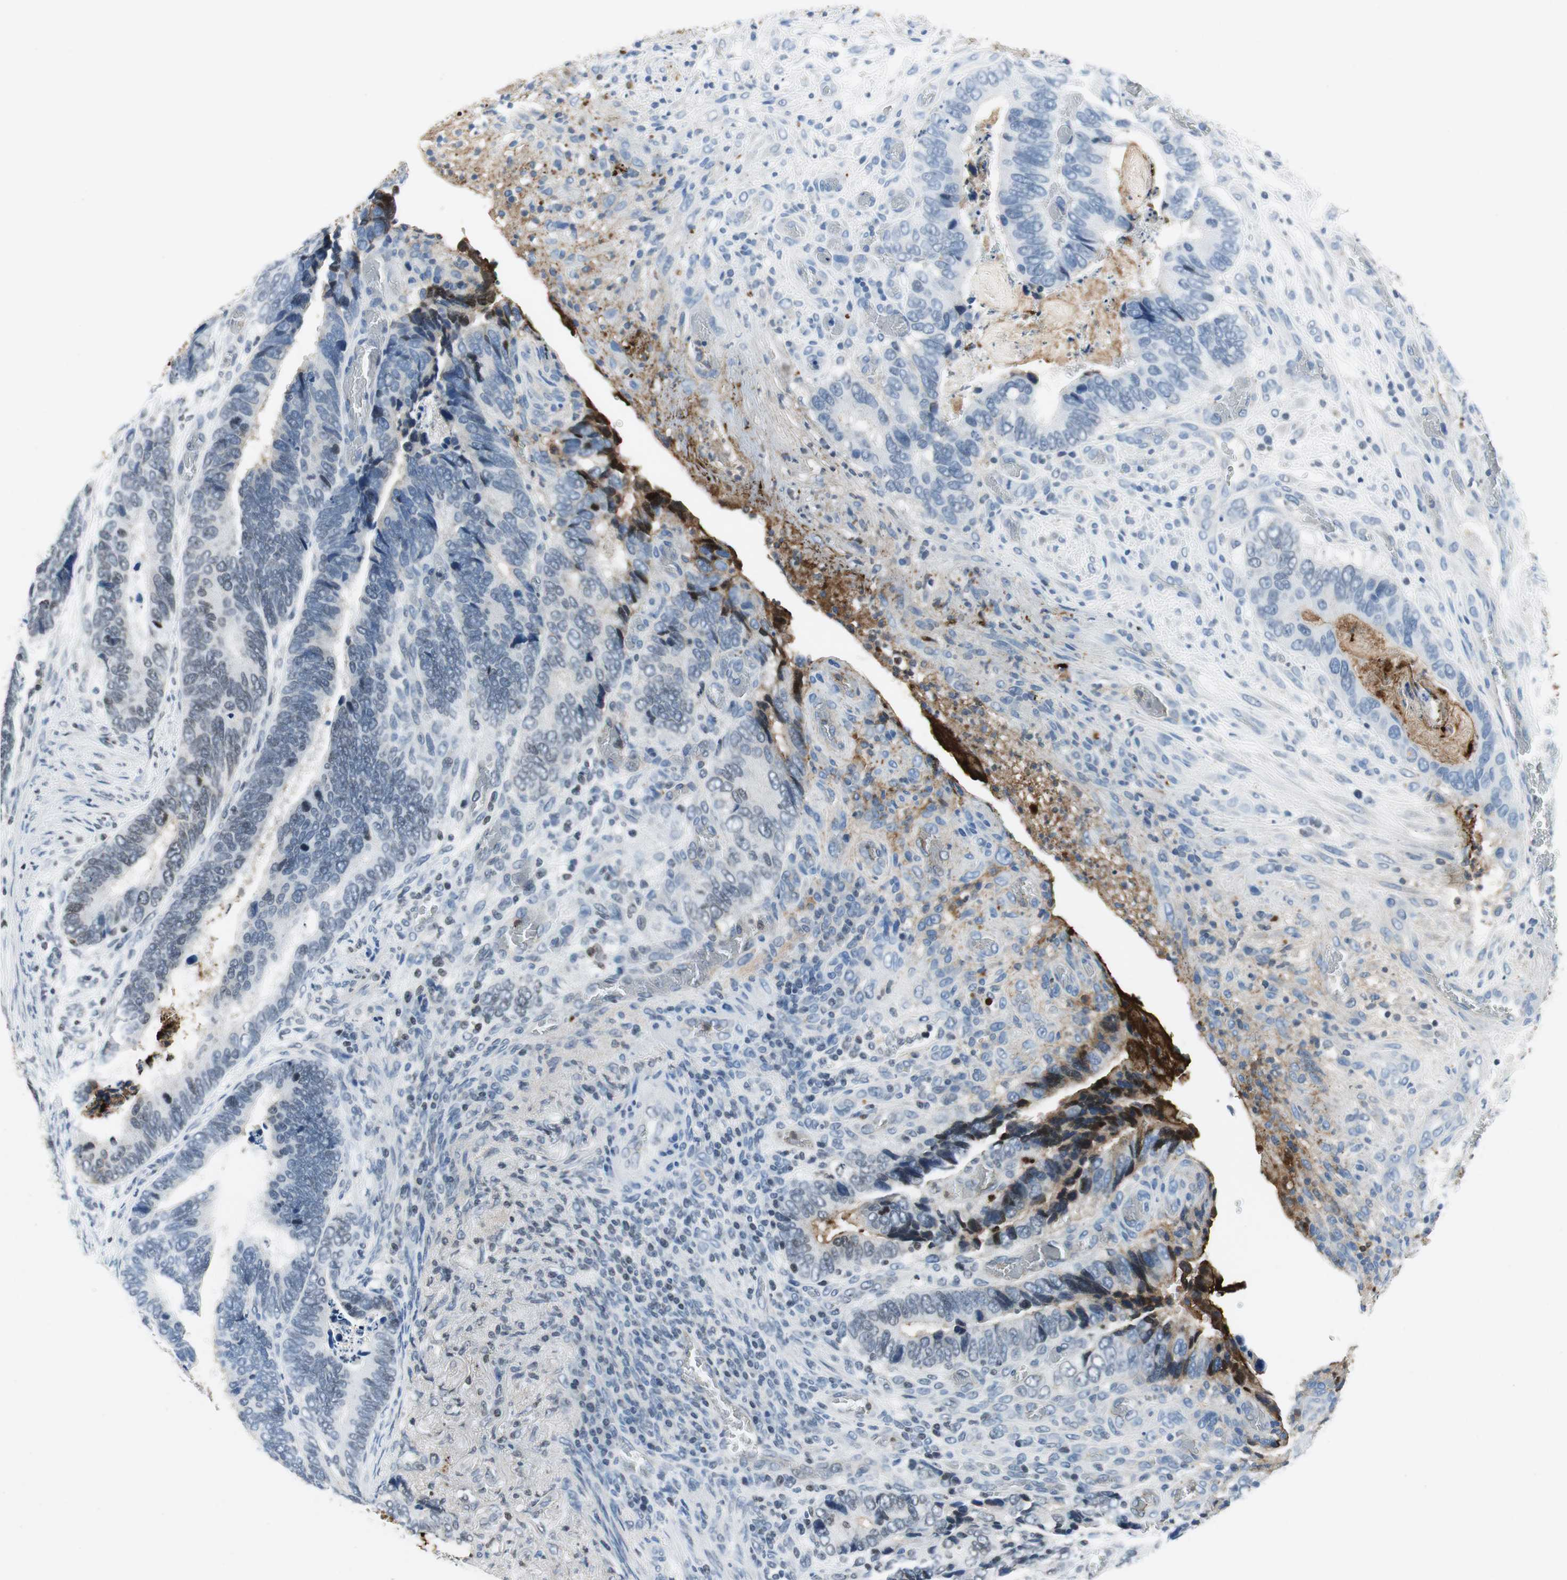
{"staining": {"intensity": "negative", "quantity": "none", "location": "none"}, "tissue": "colorectal cancer", "cell_type": "Tumor cells", "image_type": "cancer", "snomed": [{"axis": "morphology", "description": "Adenocarcinoma, NOS"}, {"axis": "topography", "description": "Colon"}], "caption": "There is no significant positivity in tumor cells of colorectal cancer. The staining was performed using DAB (3,3'-diaminobenzidine) to visualize the protein expression in brown, while the nuclei were stained in blue with hematoxylin (Magnification: 20x).", "gene": "ORM1", "patient": {"sex": "male", "age": 72}}